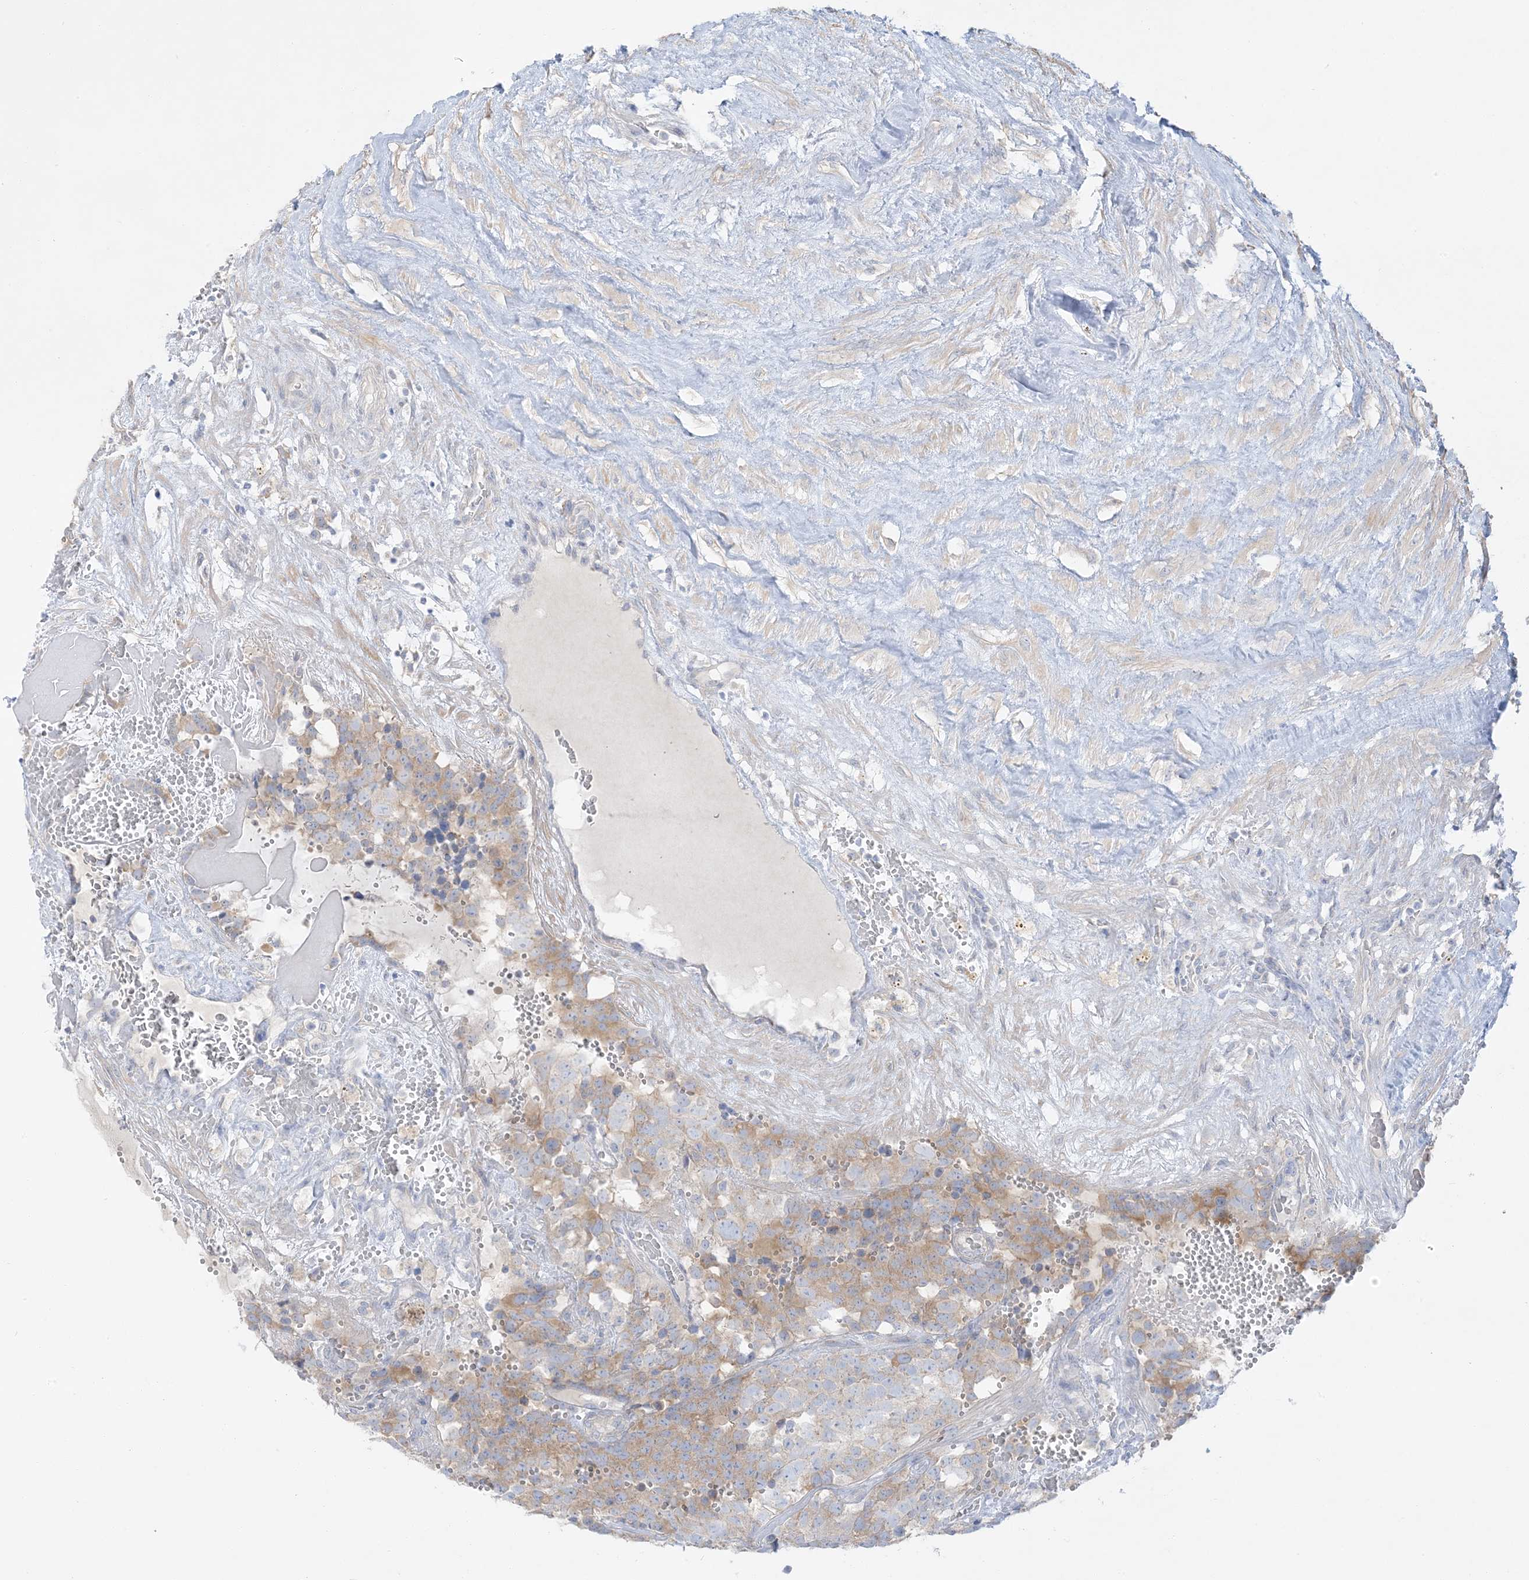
{"staining": {"intensity": "weak", "quantity": ">75%", "location": "cytoplasmic/membranous"}, "tissue": "testis cancer", "cell_type": "Tumor cells", "image_type": "cancer", "snomed": [{"axis": "morphology", "description": "Seminoma, NOS"}, {"axis": "topography", "description": "Testis"}], "caption": "Seminoma (testis) stained with a protein marker exhibits weak staining in tumor cells.", "gene": "FAM184A", "patient": {"sex": "male", "age": 71}}